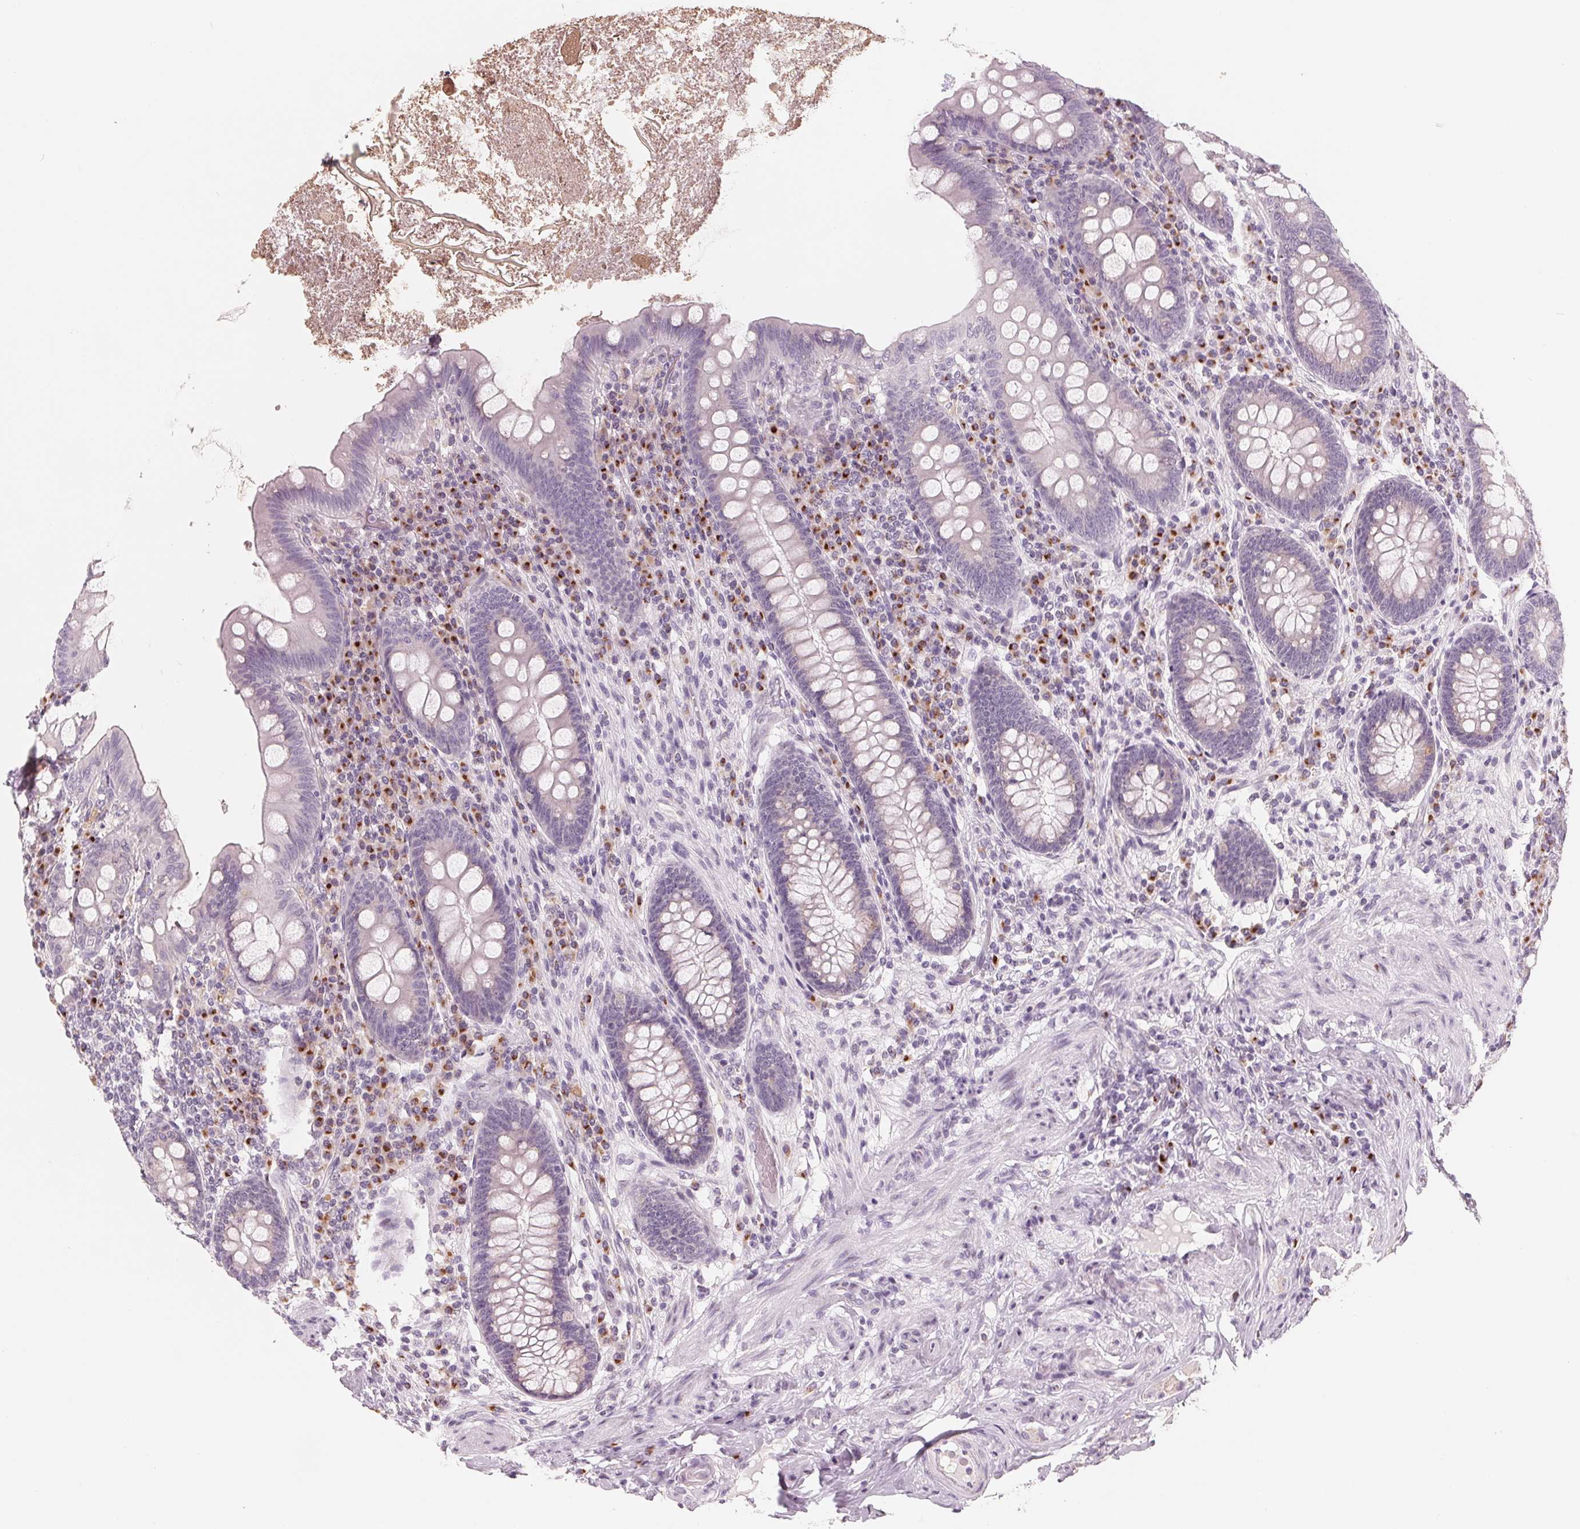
{"staining": {"intensity": "negative", "quantity": "none", "location": "none"}, "tissue": "appendix", "cell_type": "Glandular cells", "image_type": "normal", "snomed": [{"axis": "morphology", "description": "Normal tissue, NOS"}, {"axis": "topography", "description": "Appendix"}], "caption": "Benign appendix was stained to show a protein in brown. There is no significant expression in glandular cells. (Stains: DAB (3,3'-diaminobenzidine) immunohistochemistry with hematoxylin counter stain, Microscopy: brightfield microscopy at high magnification).", "gene": "IL9R", "patient": {"sex": "male", "age": 71}}